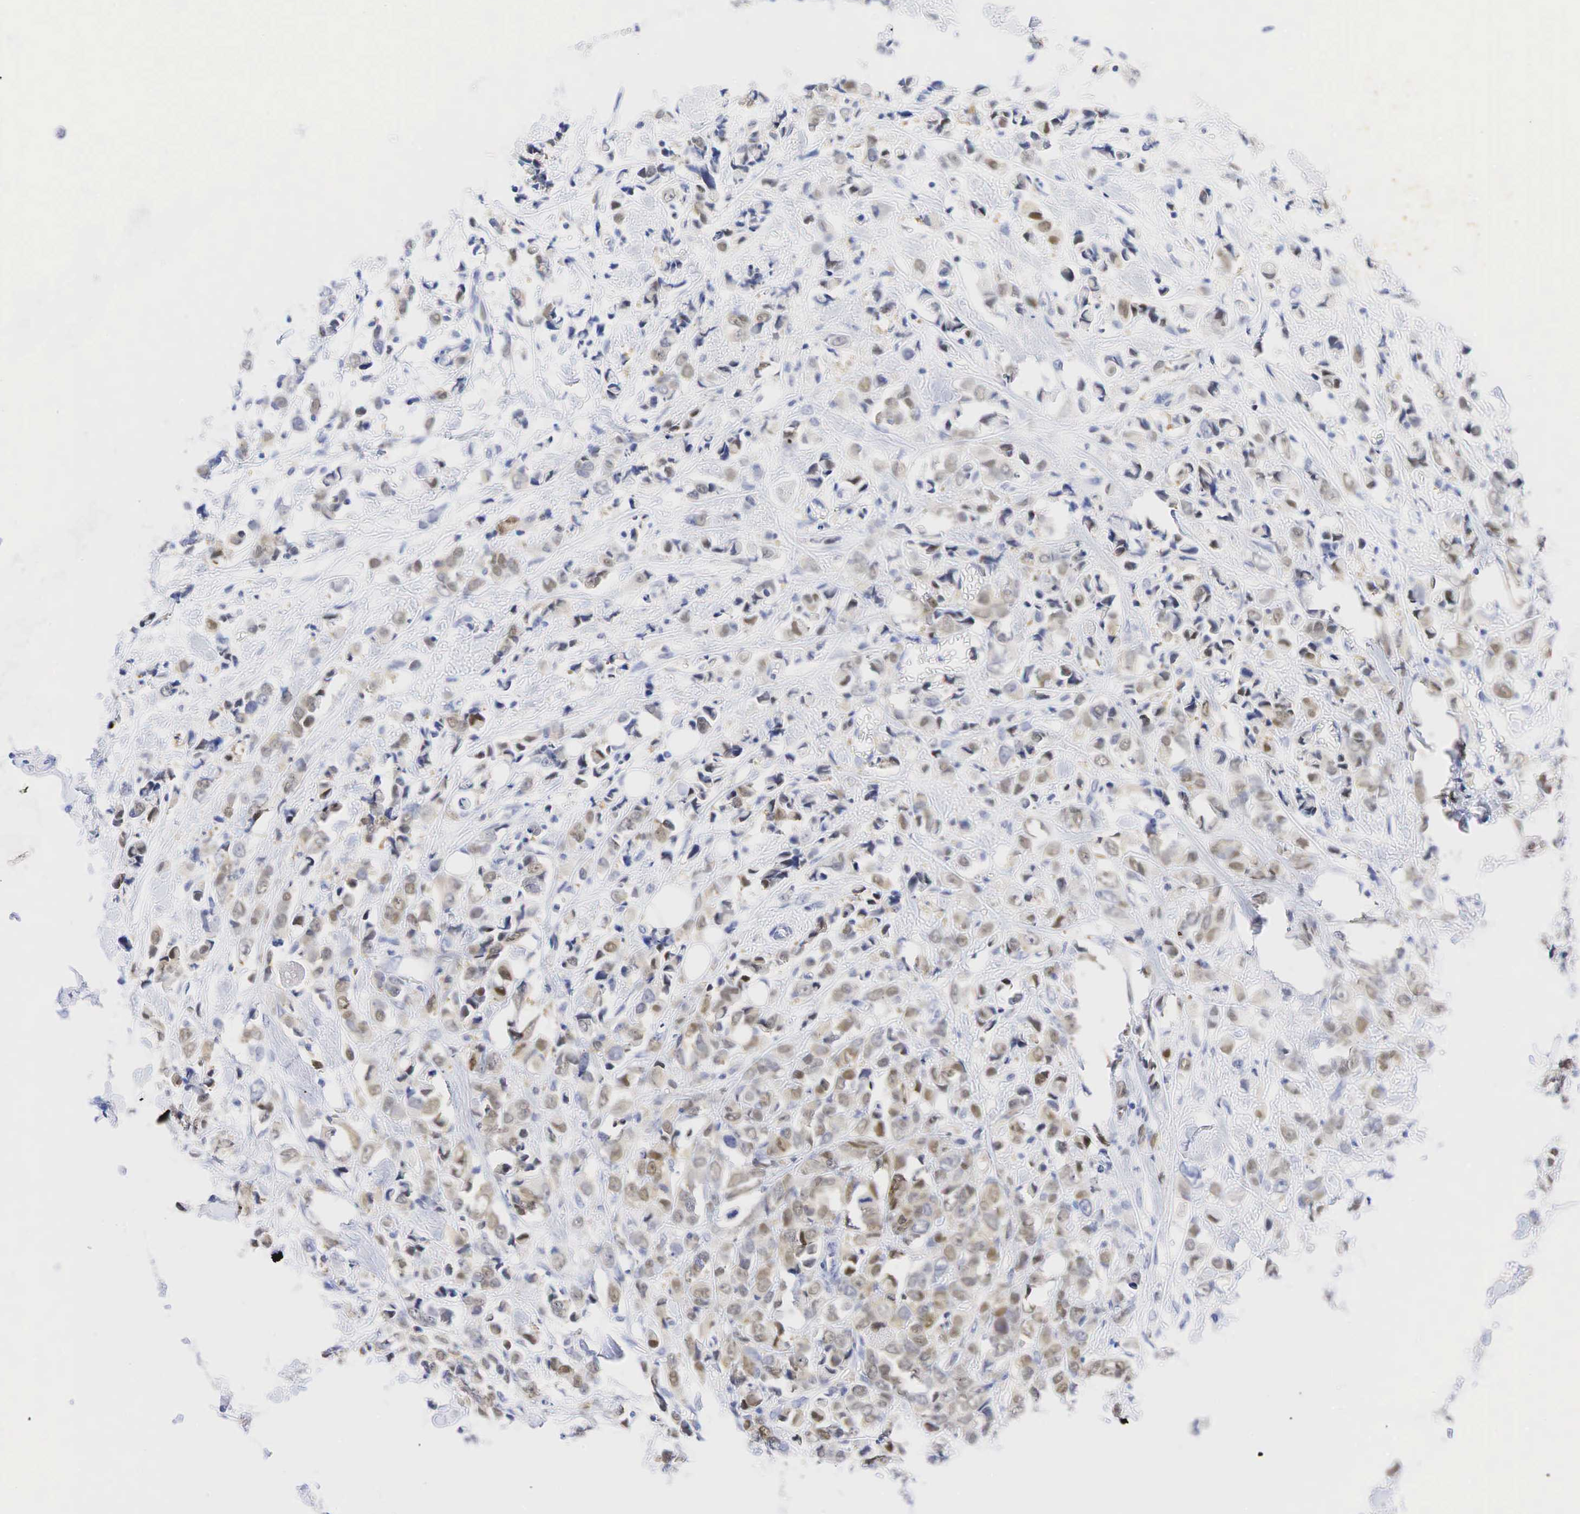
{"staining": {"intensity": "moderate", "quantity": "25%-75%", "location": "nuclear"}, "tissue": "breast cancer", "cell_type": "Tumor cells", "image_type": "cancer", "snomed": [{"axis": "morphology", "description": "Lobular carcinoma"}, {"axis": "topography", "description": "Breast"}], "caption": "A micrograph of breast cancer (lobular carcinoma) stained for a protein reveals moderate nuclear brown staining in tumor cells. Nuclei are stained in blue.", "gene": "AR", "patient": {"sex": "female", "age": 57}}